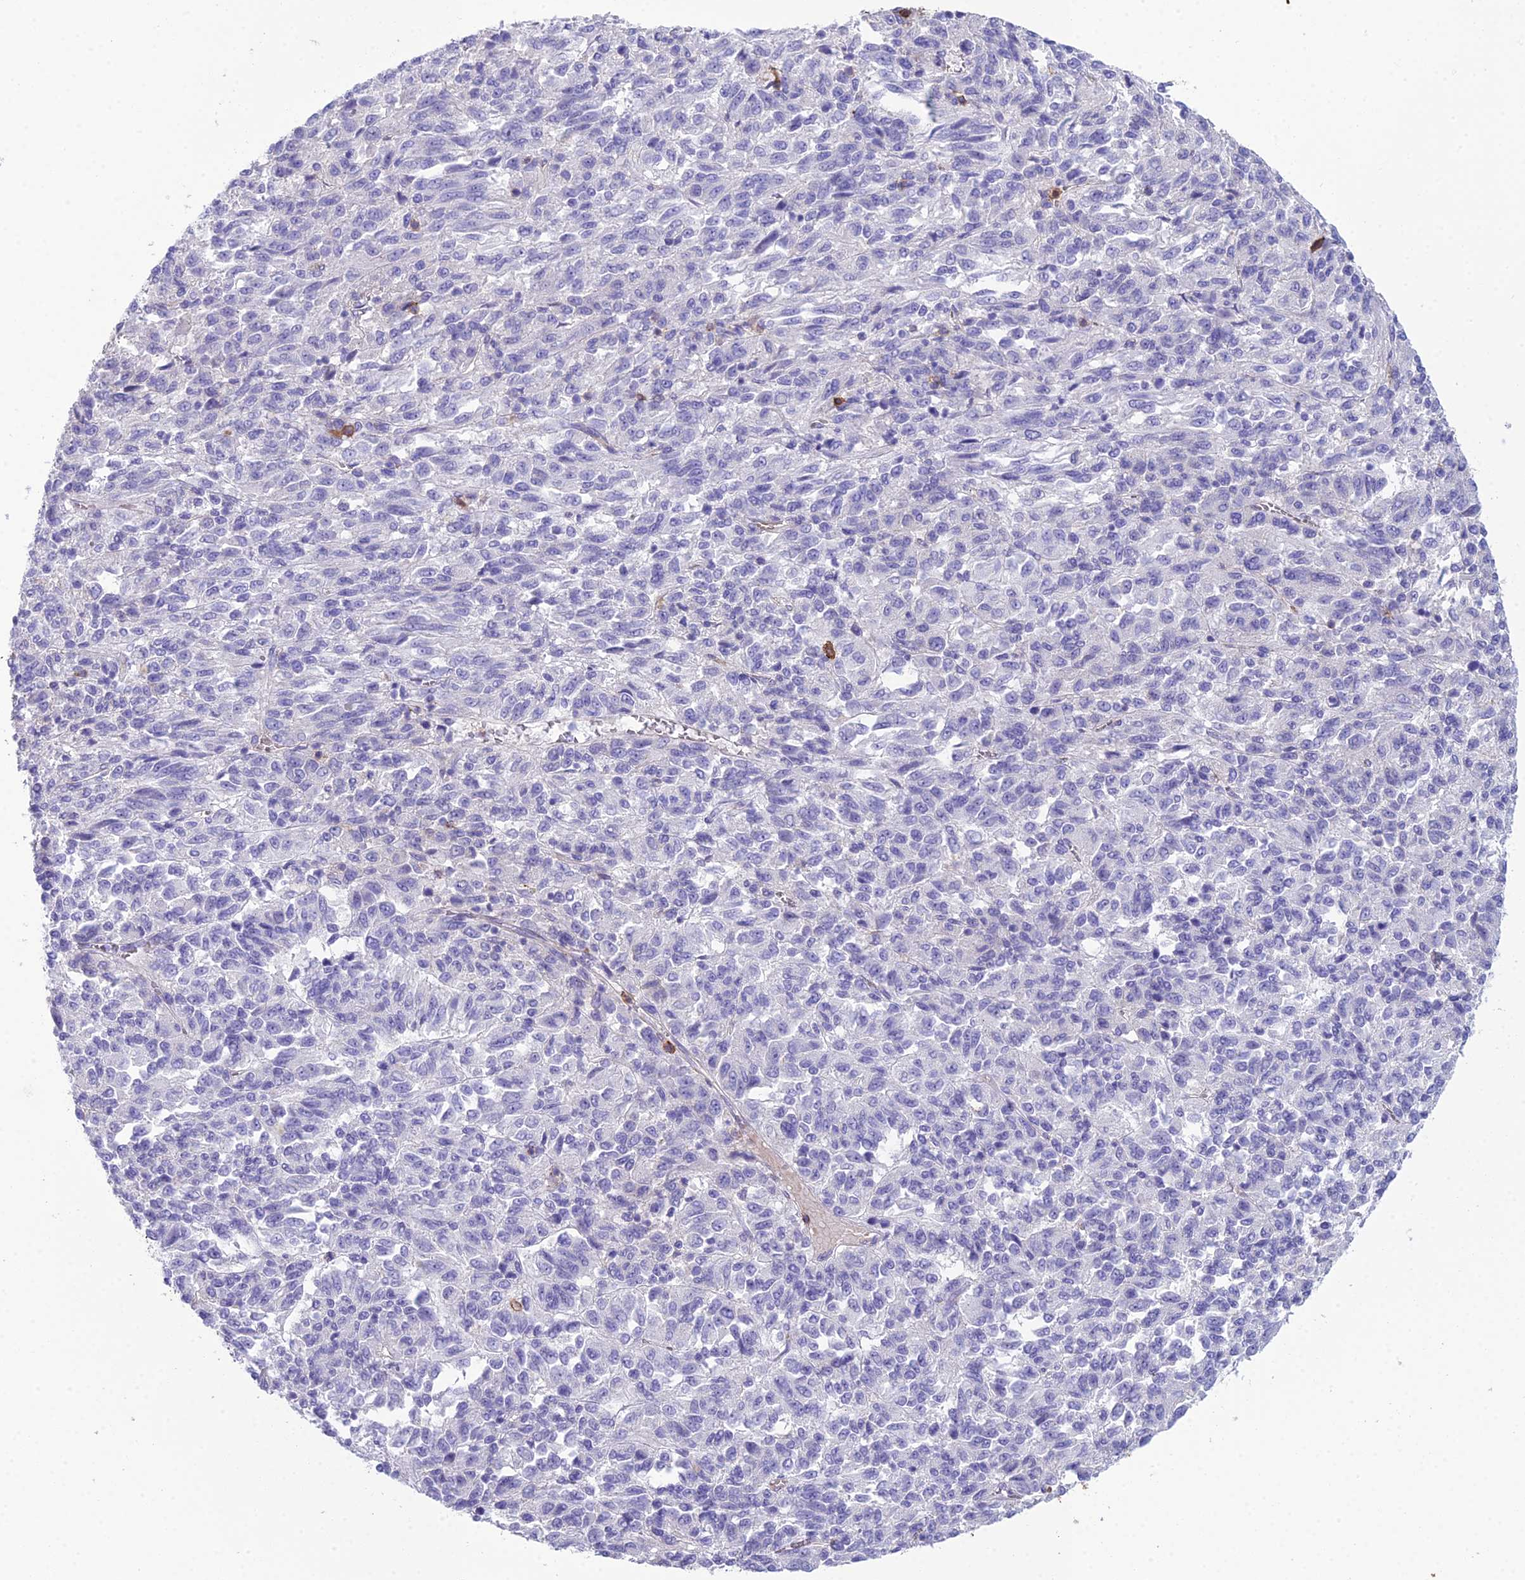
{"staining": {"intensity": "negative", "quantity": "none", "location": "none"}, "tissue": "melanoma", "cell_type": "Tumor cells", "image_type": "cancer", "snomed": [{"axis": "morphology", "description": "Malignant melanoma, Metastatic site"}, {"axis": "topography", "description": "Lung"}], "caption": "There is no significant expression in tumor cells of malignant melanoma (metastatic site). (DAB (3,3'-diaminobenzidine) immunohistochemistry, high magnification).", "gene": "OR1Q1", "patient": {"sex": "male", "age": 64}}